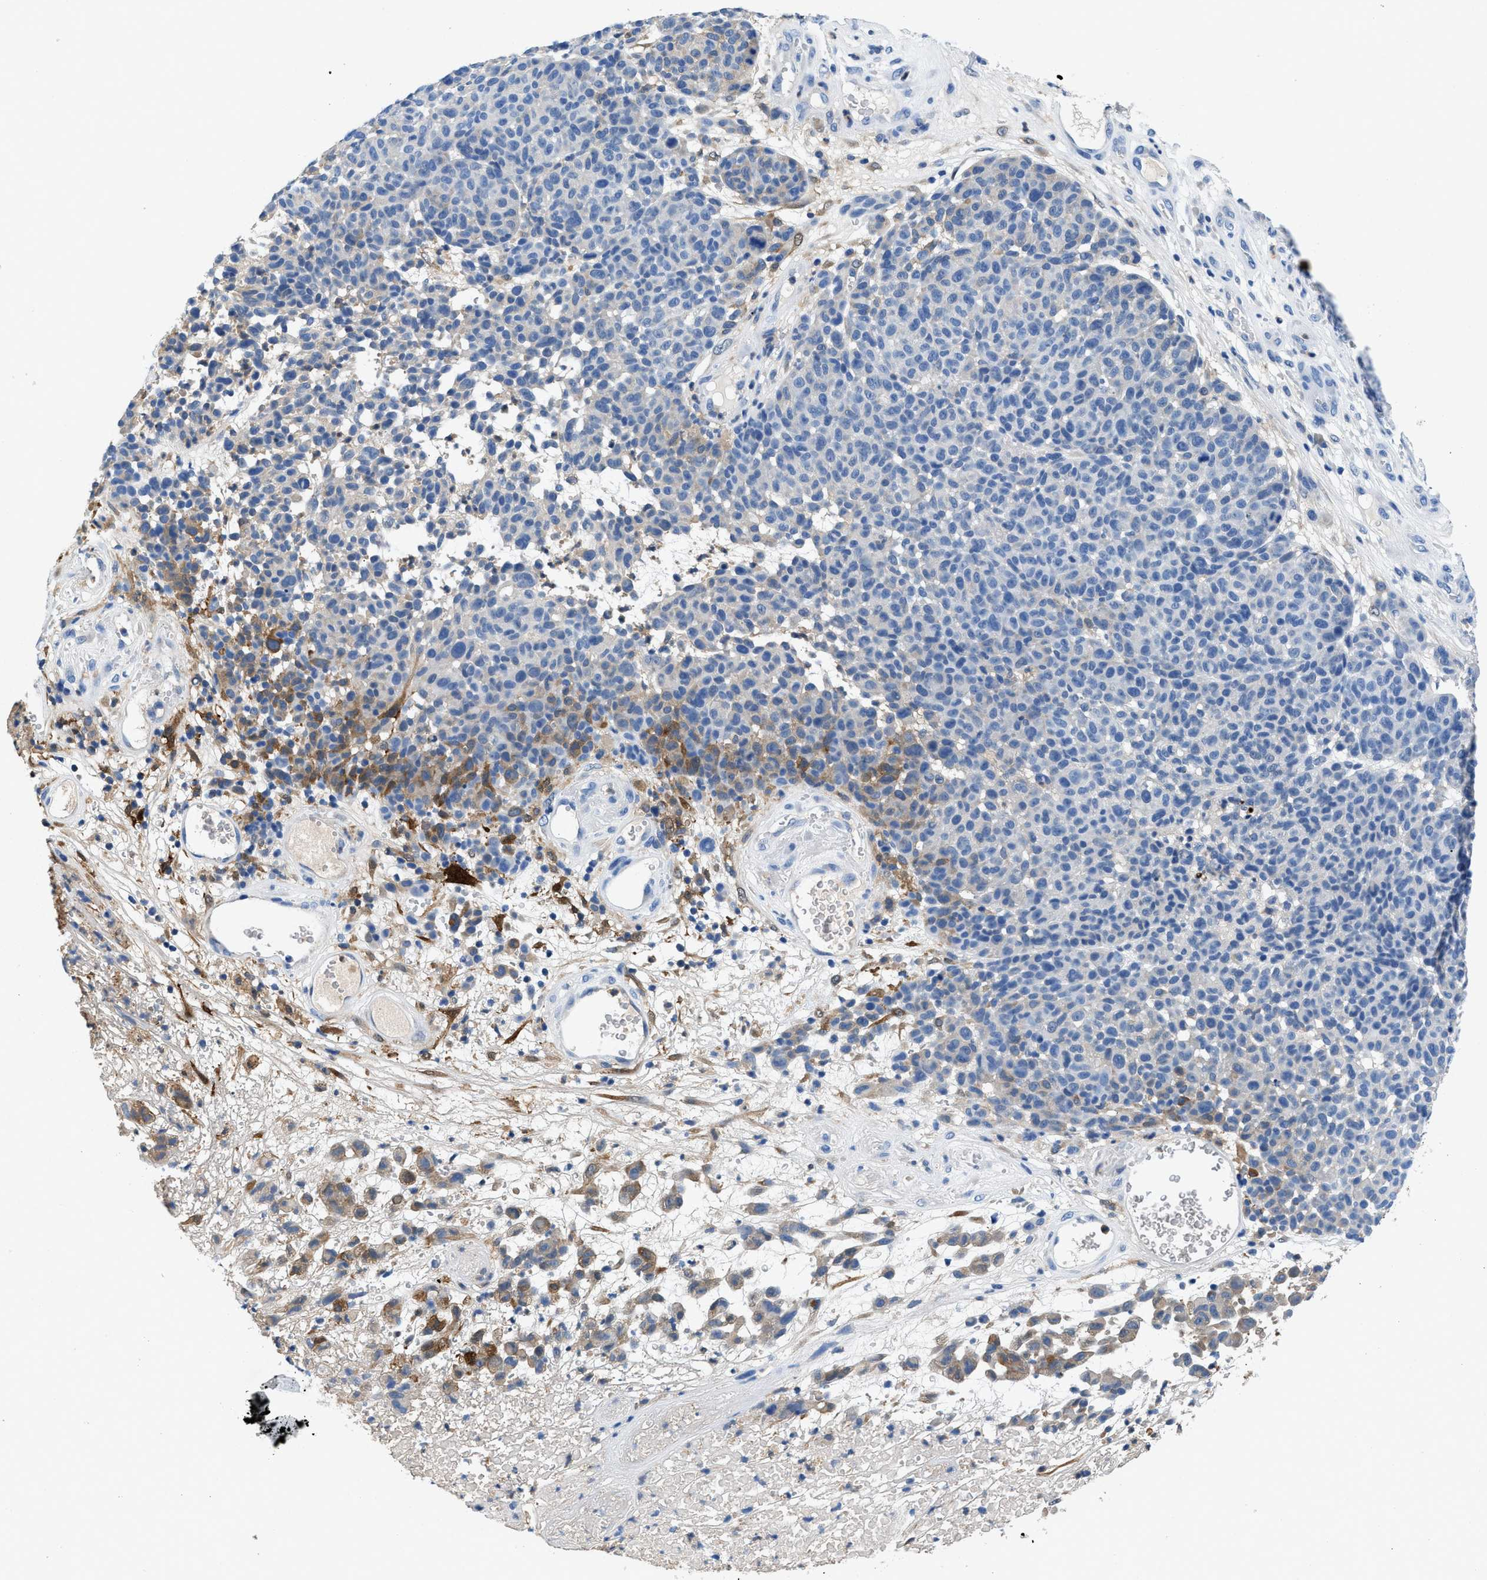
{"staining": {"intensity": "moderate", "quantity": "<25%", "location": "cytoplasmic/membranous"}, "tissue": "melanoma", "cell_type": "Tumor cells", "image_type": "cancer", "snomed": [{"axis": "morphology", "description": "Malignant melanoma, NOS"}, {"axis": "topography", "description": "Skin"}], "caption": "A brown stain highlights moderate cytoplasmic/membranous positivity of a protein in malignant melanoma tumor cells.", "gene": "FADS6", "patient": {"sex": "male", "age": 59}}